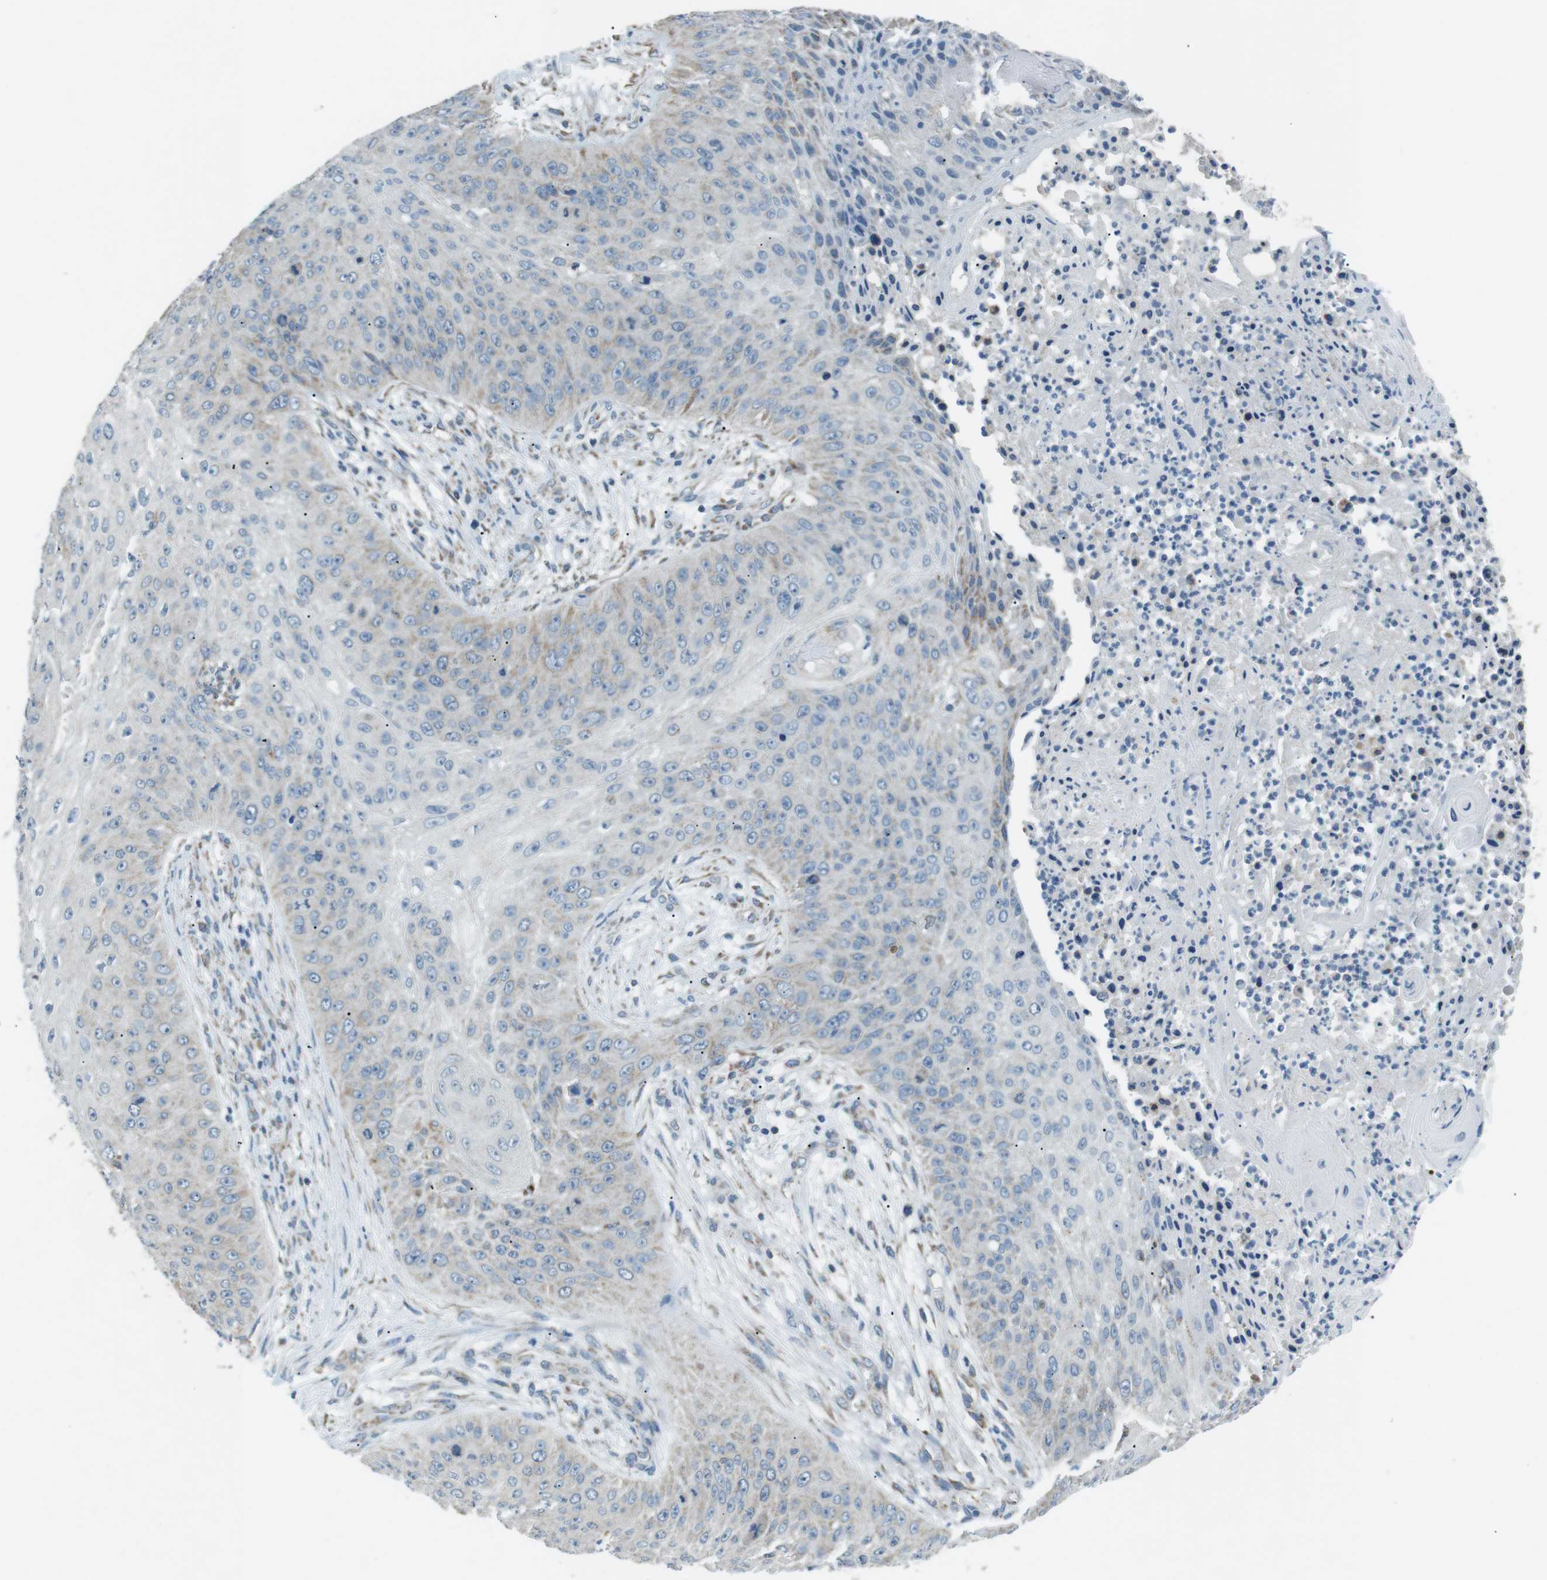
{"staining": {"intensity": "weak", "quantity": "<25%", "location": "cytoplasmic/membranous"}, "tissue": "skin cancer", "cell_type": "Tumor cells", "image_type": "cancer", "snomed": [{"axis": "morphology", "description": "Squamous cell carcinoma, NOS"}, {"axis": "topography", "description": "Skin"}], "caption": "Immunohistochemistry (IHC) of human skin squamous cell carcinoma demonstrates no staining in tumor cells.", "gene": "BACE1", "patient": {"sex": "female", "age": 80}}